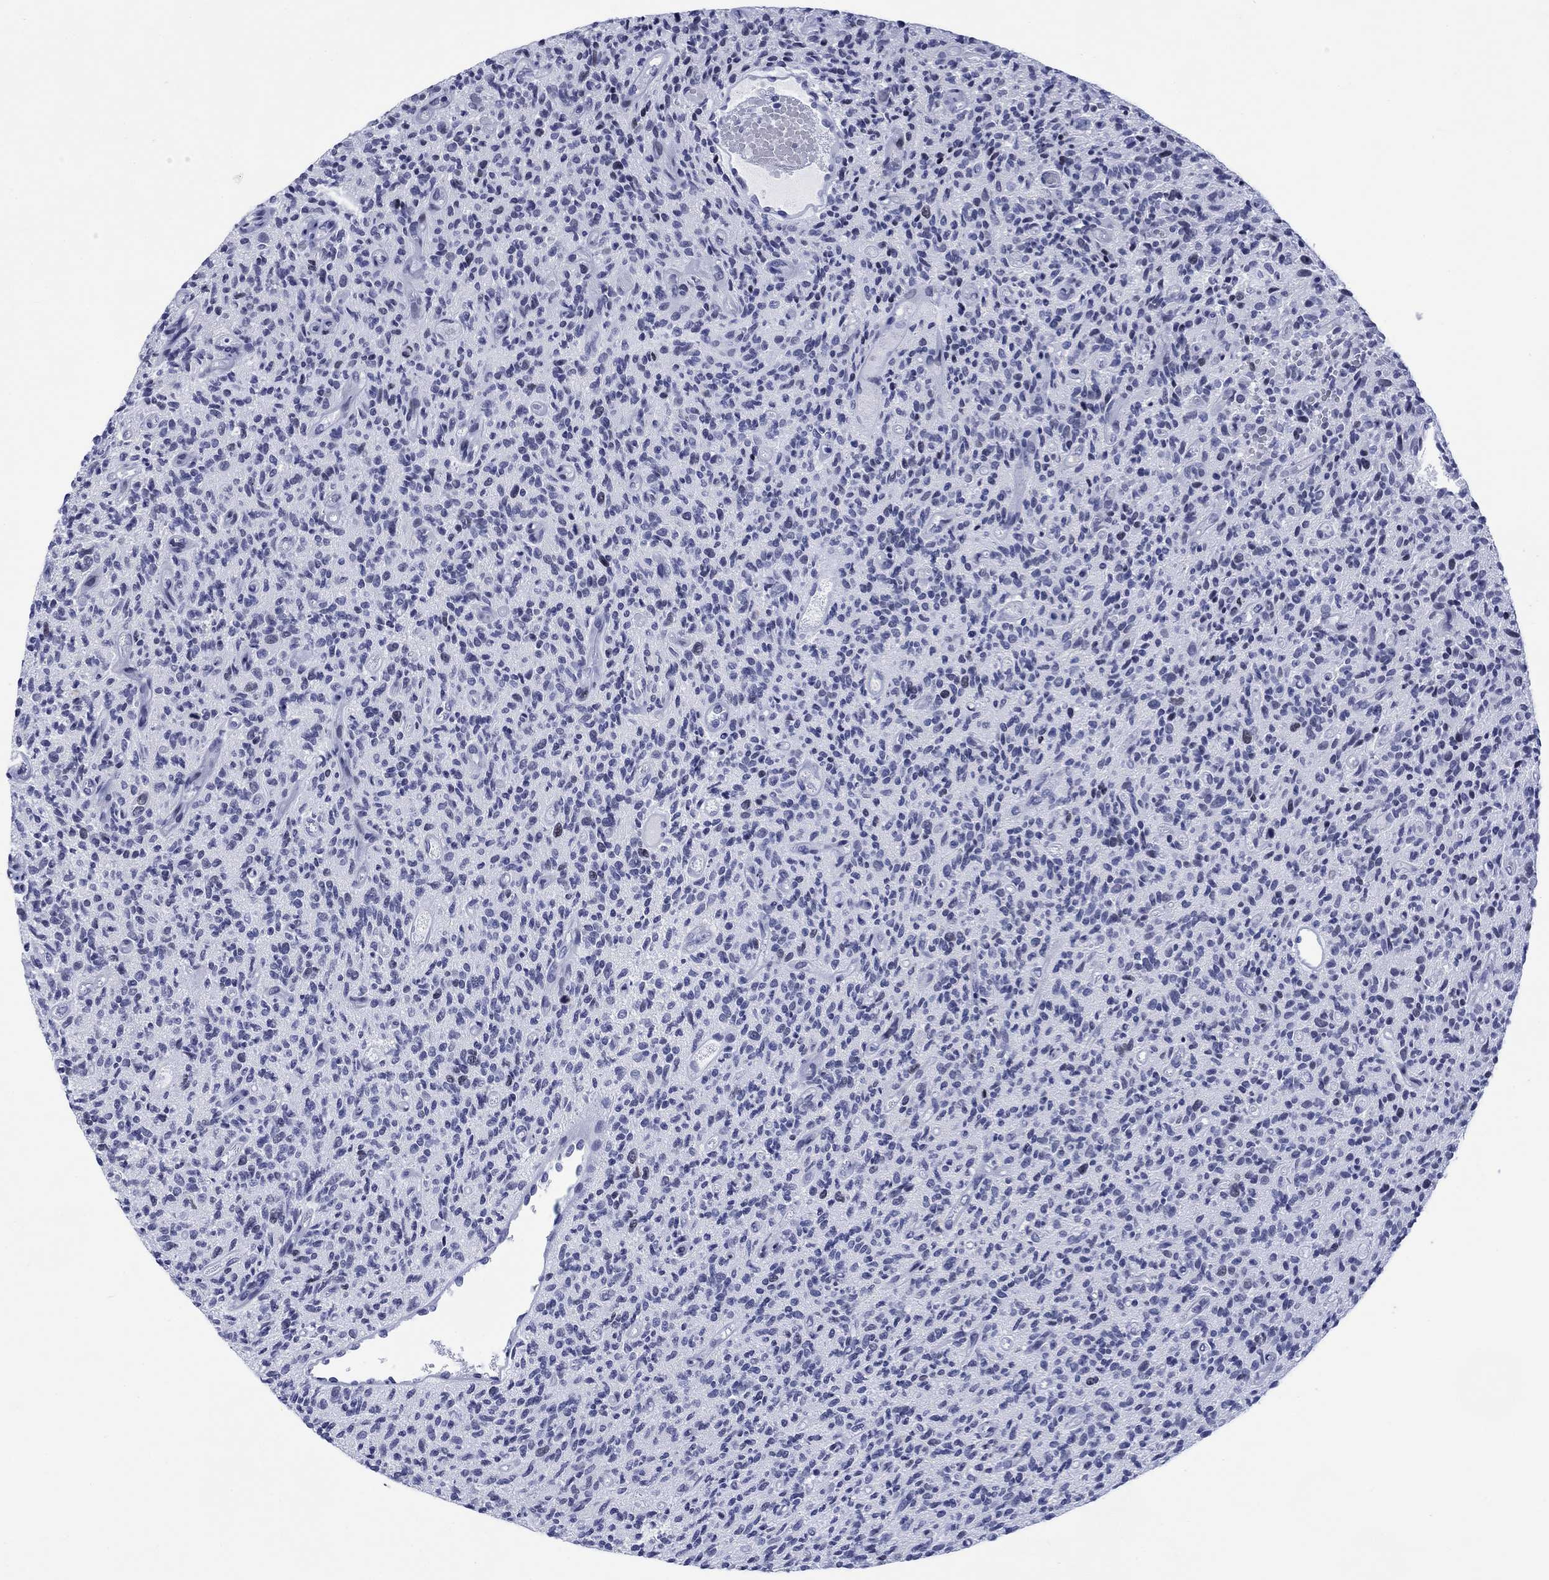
{"staining": {"intensity": "negative", "quantity": "none", "location": "none"}, "tissue": "glioma", "cell_type": "Tumor cells", "image_type": "cancer", "snomed": [{"axis": "morphology", "description": "Glioma, malignant, High grade"}, {"axis": "topography", "description": "Brain"}], "caption": "A micrograph of high-grade glioma (malignant) stained for a protein exhibits no brown staining in tumor cells. Brightfield microscopy of immunohistochemistry stained with DAB (3,3'-diaminobenzidine) (brown) and hematoxylin (blue), captured at high magnification.", "gene": "CDCA2", "patient": {"sex": "male", "age": 64}}